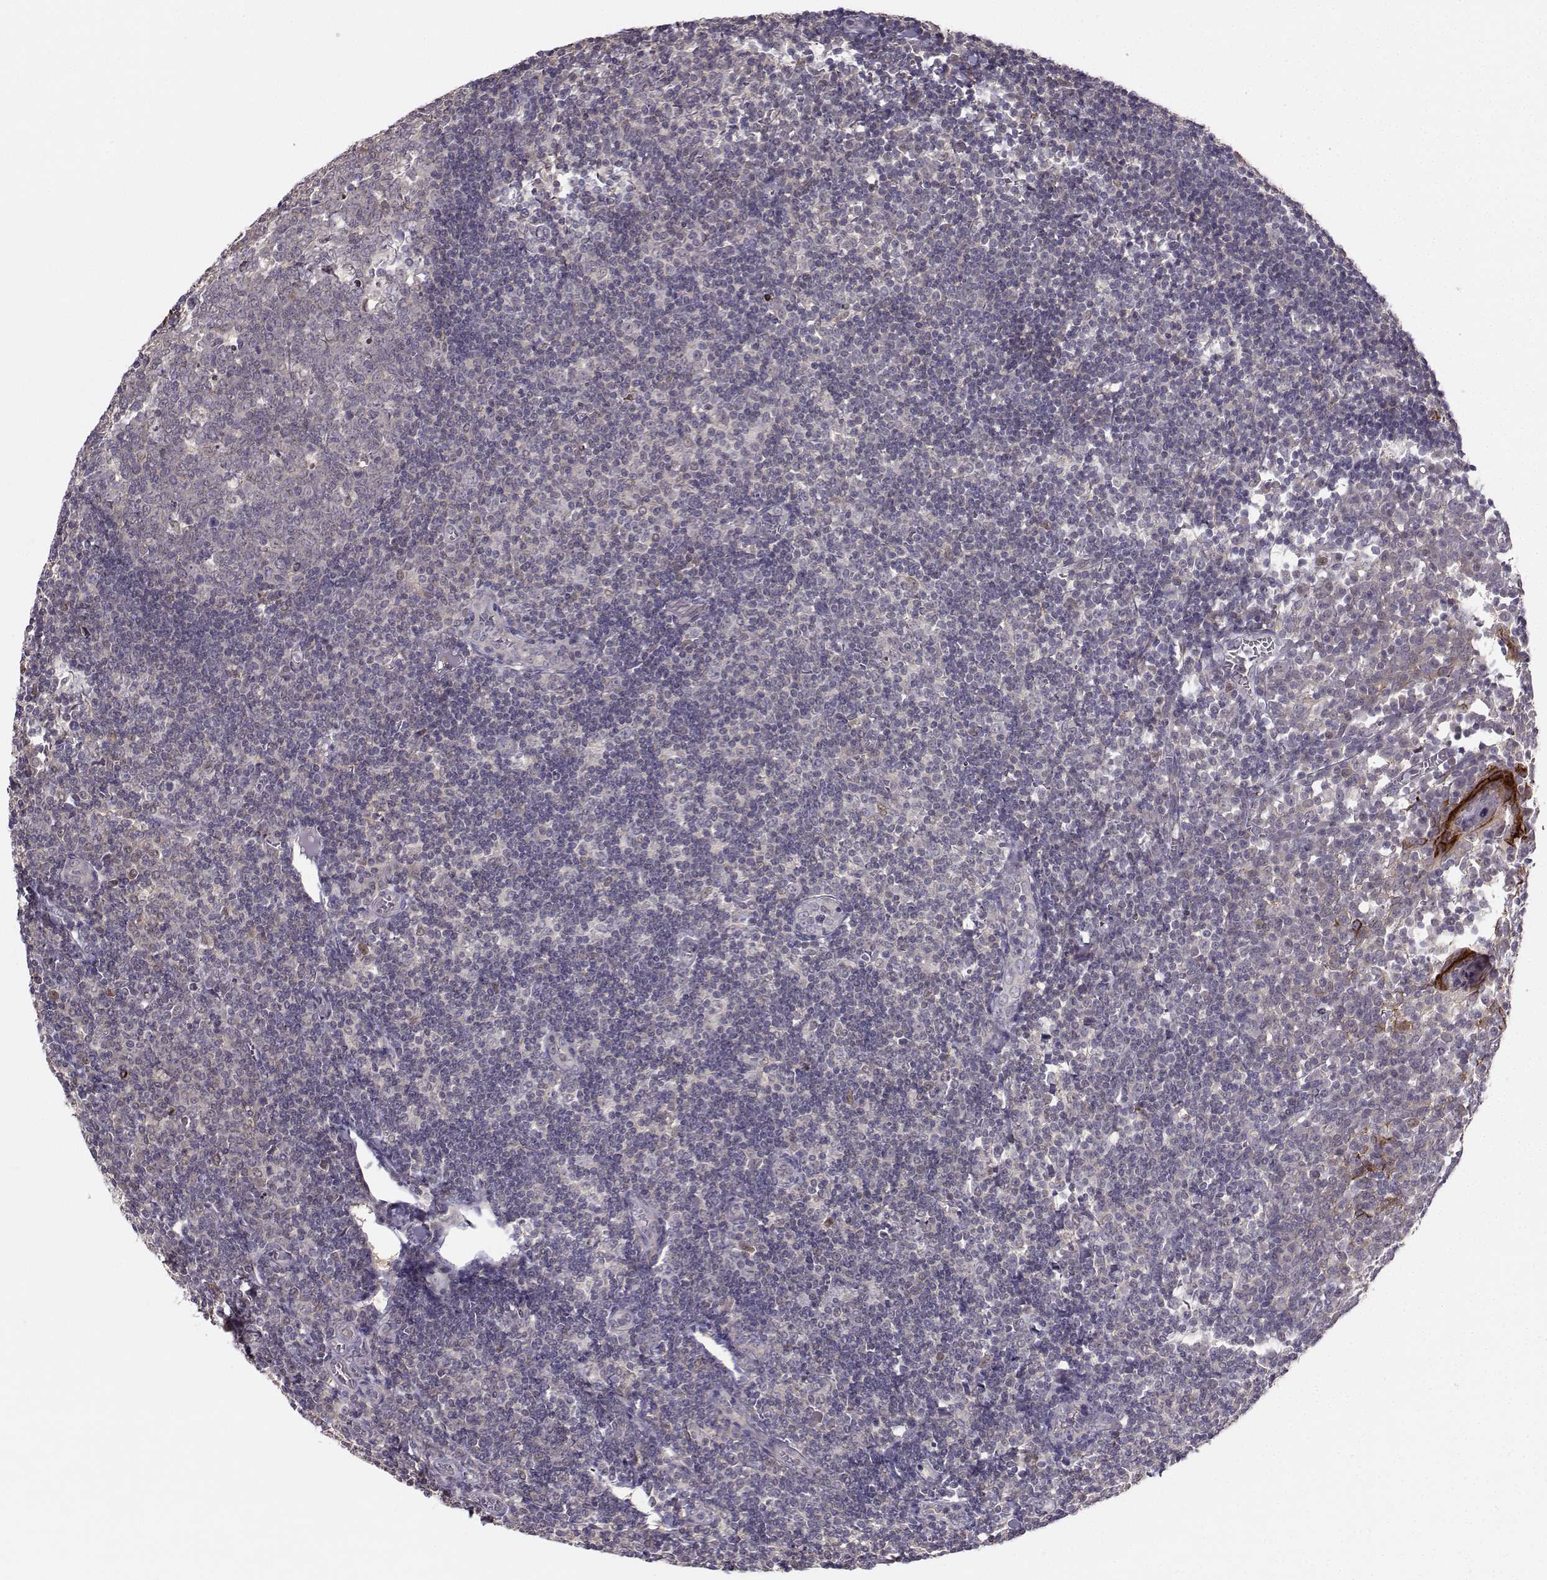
{"staining": {"intensity": "negative", "quantity": "none", "location": "none"}, "tissue": "tonsil", "cell_type": "Germinal center cells", "image_type": "normal", "snomed": [{"axis": "morphology", "description": "Normal tissue, NOS"}, {"axis": "topography", "description": "Tonsil"}], "caption": "Germinal center cells show no significant protein staining in benign tonsil. Brightfield microscopy of immunohistochemistry stained with DAB (3,3'-diaminobenzidine) (brown) and hematoxylin (blue), captured at high magnification.", "gene": "PKP2", "patient": {"sex": "female", "age": 12}}